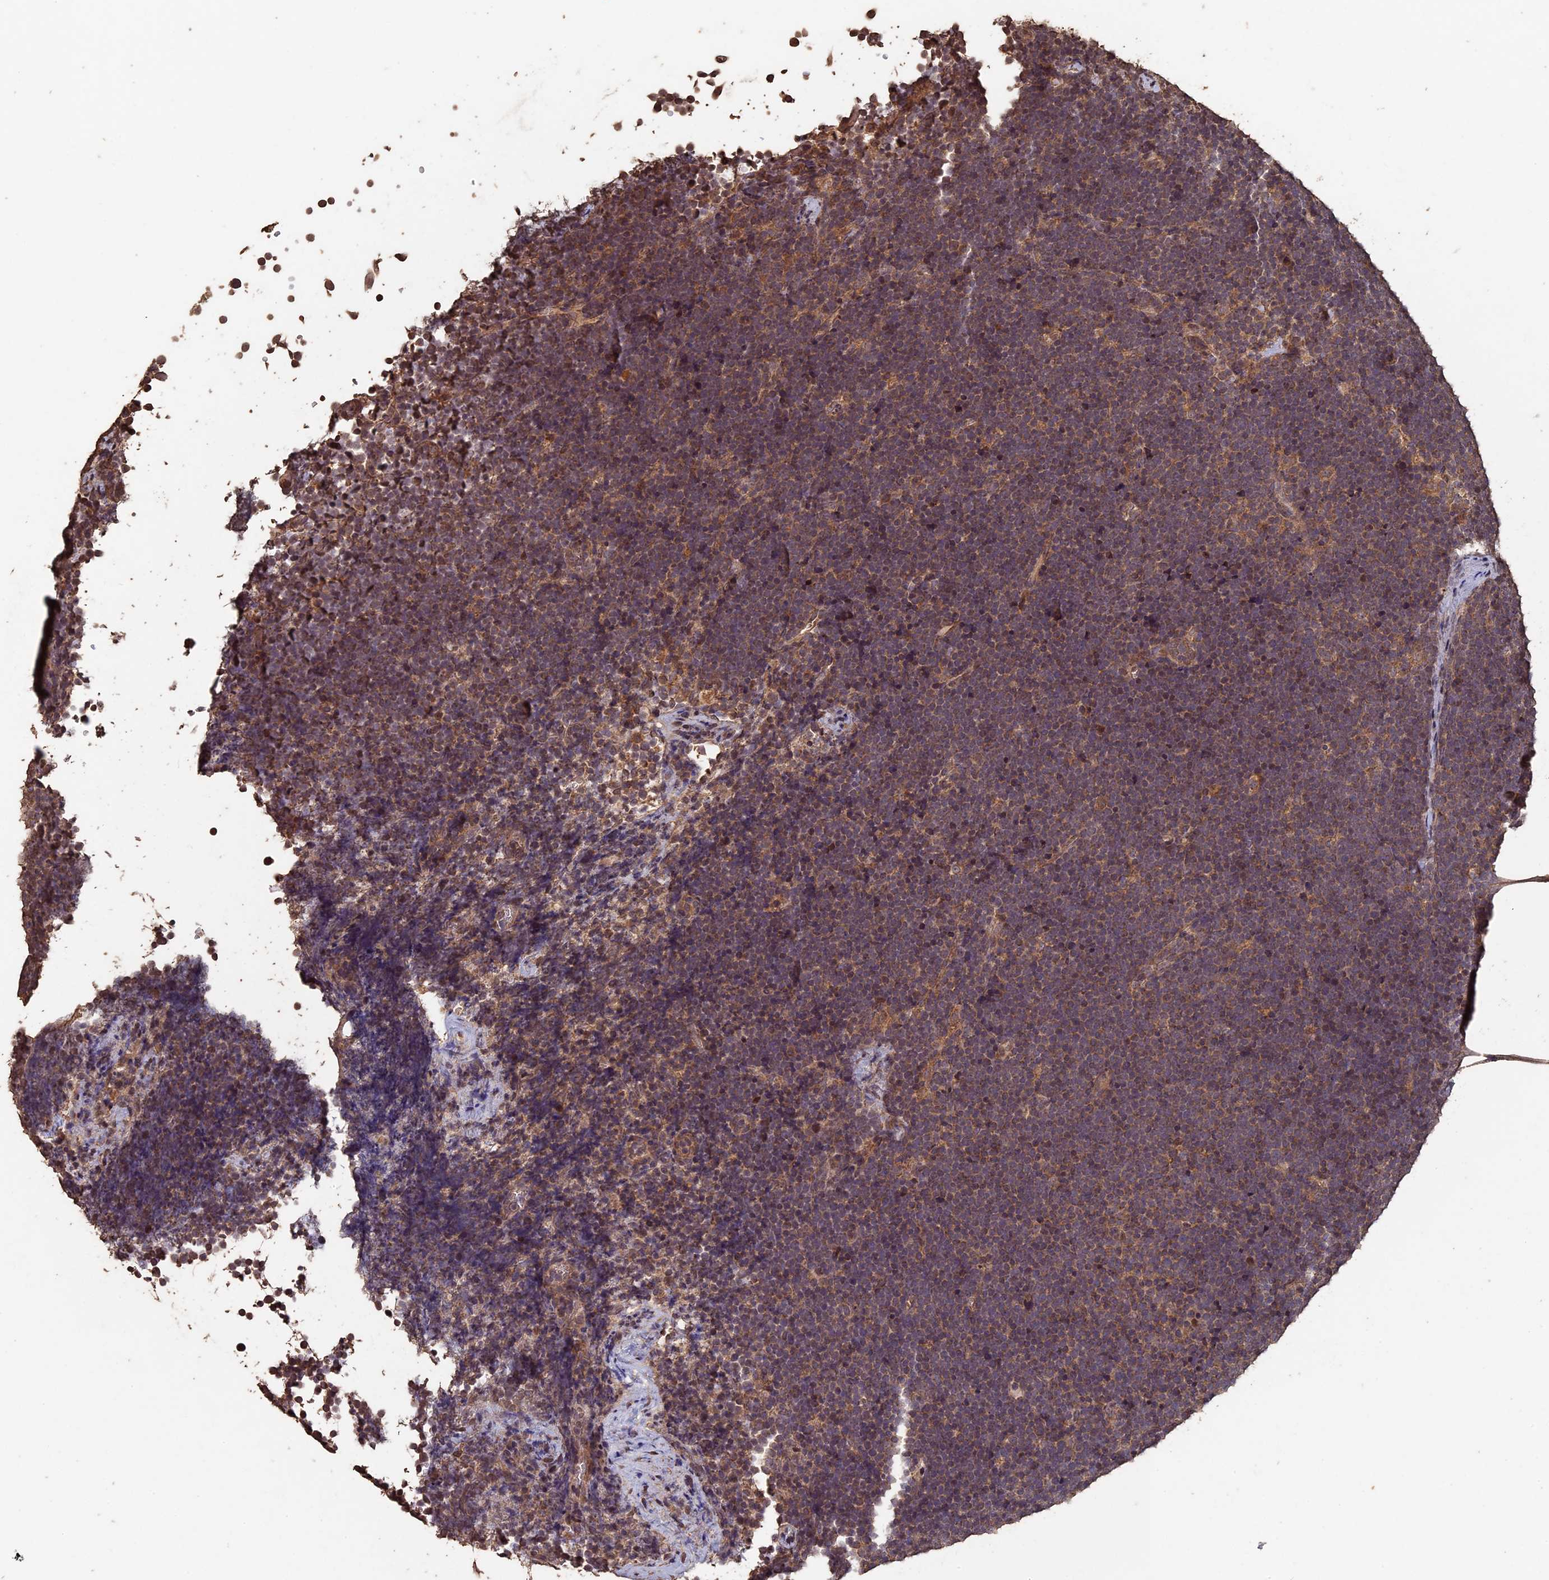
{"staining": {"intensity": "moderate", "quantity": ">75%", "location": "cytoplasmic/membranous"}, "tissue": "lymphoma", "cell_type": "Tumor cells", "image_type": "cancer", "snomed": [{"axis": "morphology", "description": "Malignant lymphoma, non-Hodgkin's type, High grade"}, {"axis": "topography", "description": "Lymph node"}], "caption": "High-magnification brightfield microscopy of high-grade malignant lymphoma, non-Hodgkin's type stained with DAB (brown) and counterstained with hematoxylin (blue). tumor cells exhibit moderate cytoplasmic/membranous expression is present in approximately>75% of cells.", "gene": "HUNK", "patient": {"sex": "male", "age": 13}}